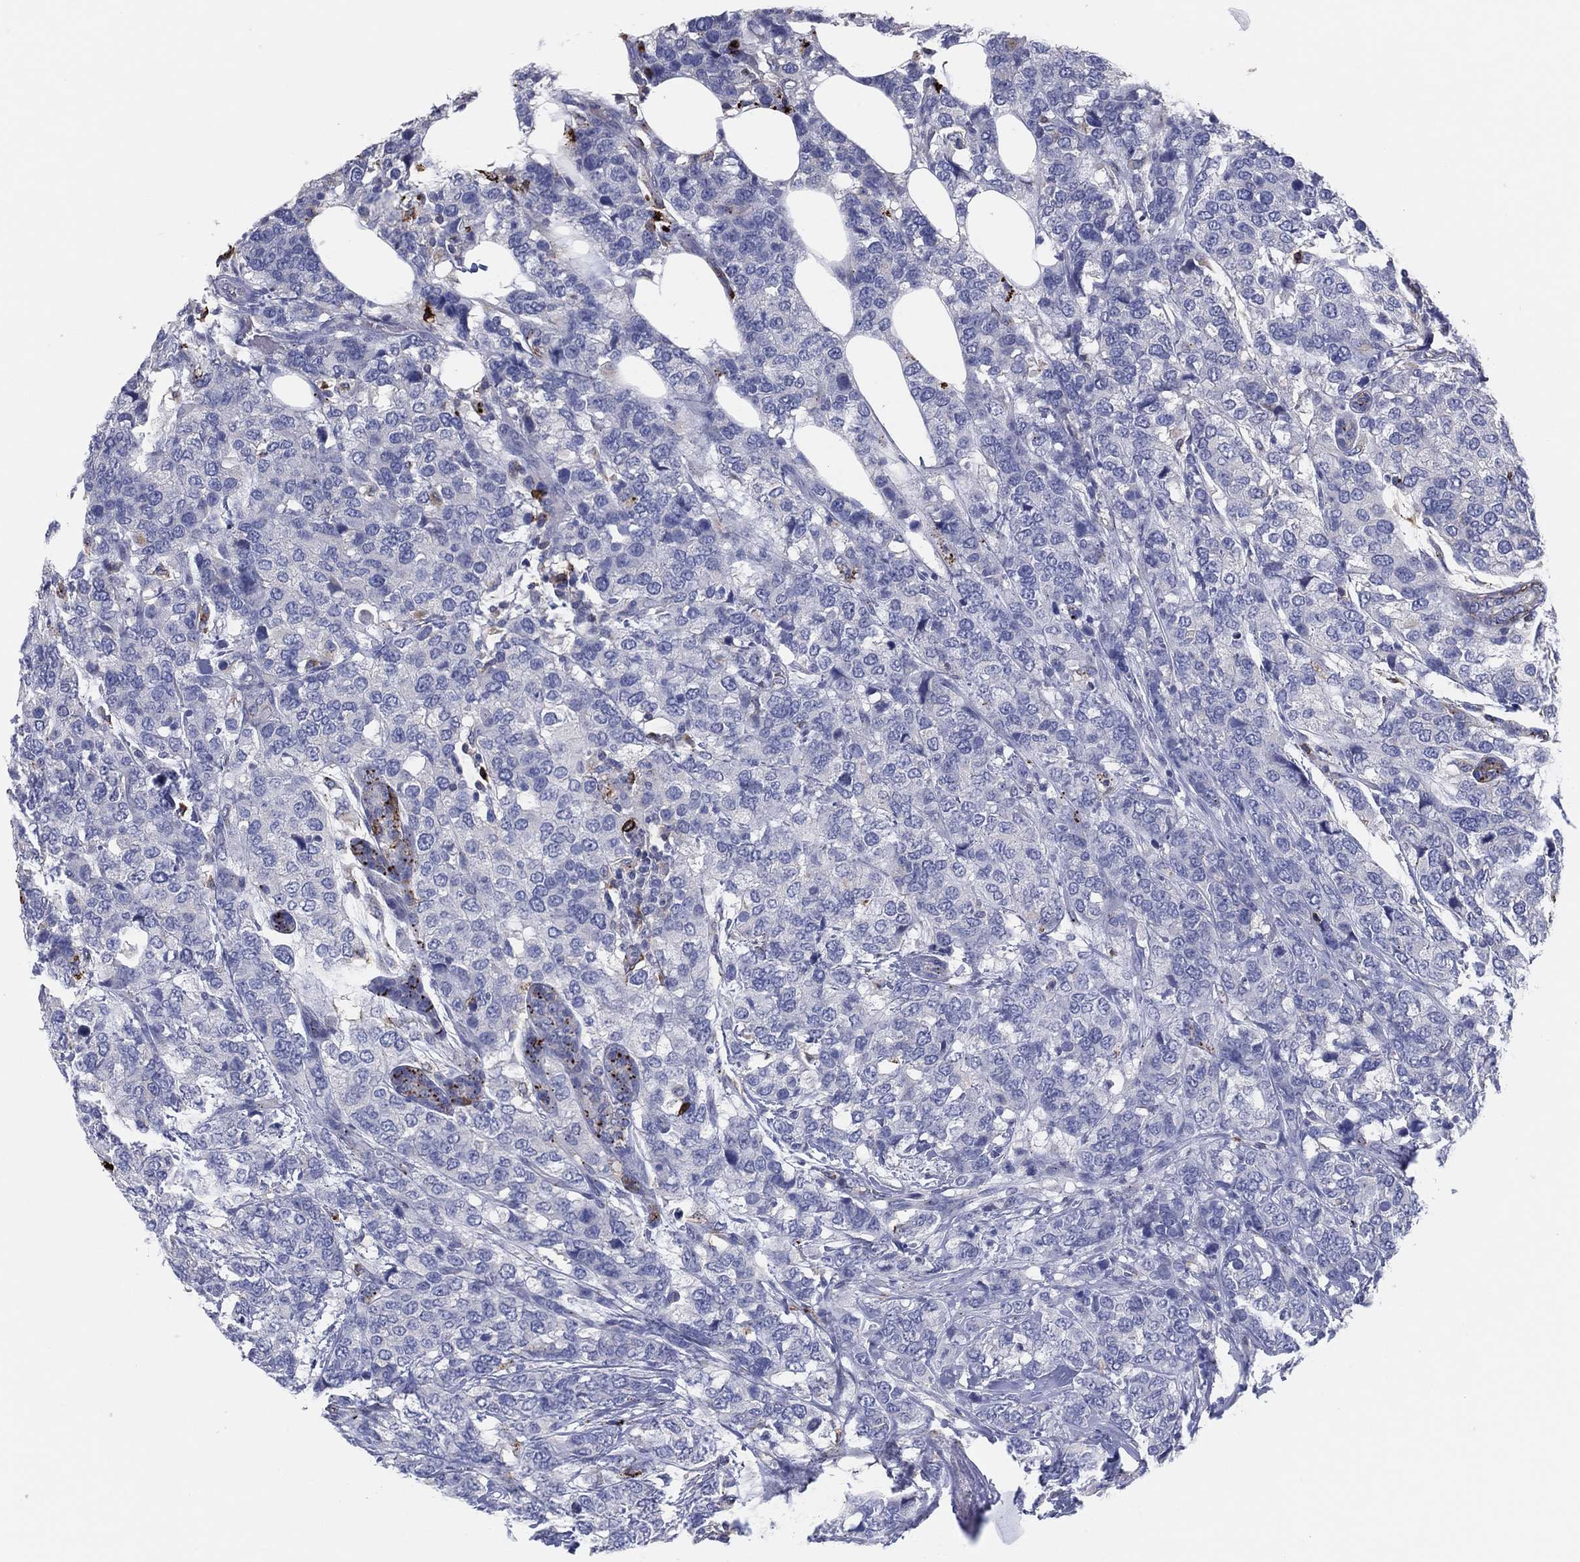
{"staining": {"intensity": "negative", "quantity": "none", "location": "none"}, "tissue": "breast cancer", "cell_type": "Tumor cells", "image_type": "cancer", "snomed": [{"axis": "morphology", "description": "Lobular carcinoma"}, {"axis": "topography", "description": "Breast"}], "caption": "Breast cancer (lobular carcinoma) was stained to show a protein in brown. There is no significant positivity in tumor cells.", "gene": "PLAC8", "patient": {"sex": "female", "age": 59}}